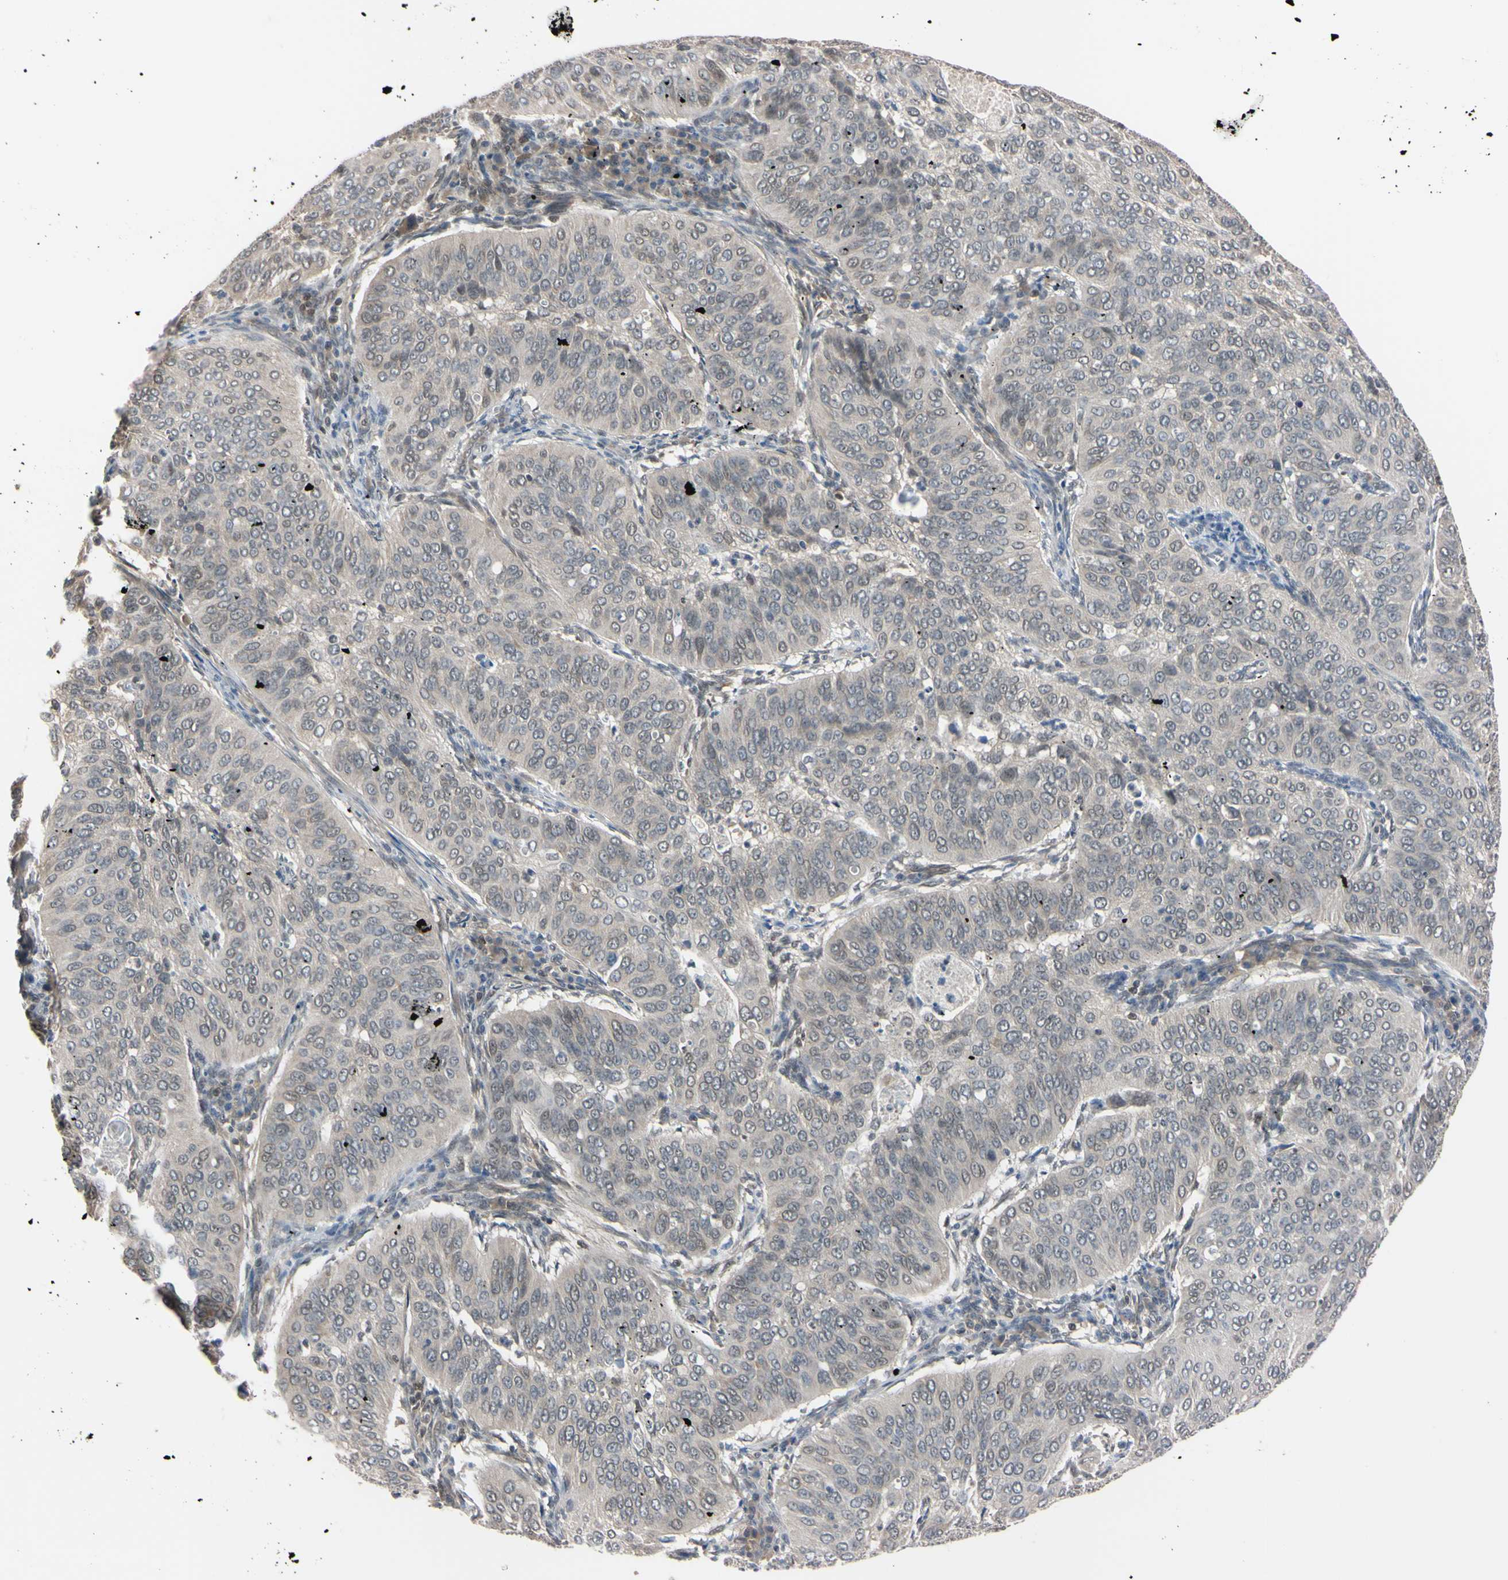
{"staining": {"intensity": "weak", "quantity": ">75%", "location": "cytoplasmic/membranous"}, "tissue": "cervical cancer", "cell_type": "Tumor cells", "image_type": "cancer", "snomed": [{"axis": "morphology", "description": "Normal tissue, NOS"}, {"axis": "morphology", "description": "Squamous cell carcinoma, NOS"}, {"axis": "topography", "description": "Cervix"}], "caption": "IHC of cervical cancer exhibits low levels of weak cytoplasmic/membranous staining in about >75% of tumor cells. The staining was performed using DAB (3,3'-diaminobenzidine), with brown indicating positive protein expression. Nuclei are stained blue with hematoxylin.", "gene": "UBE2I", "patient": {"sex": "female", "age": 39}}